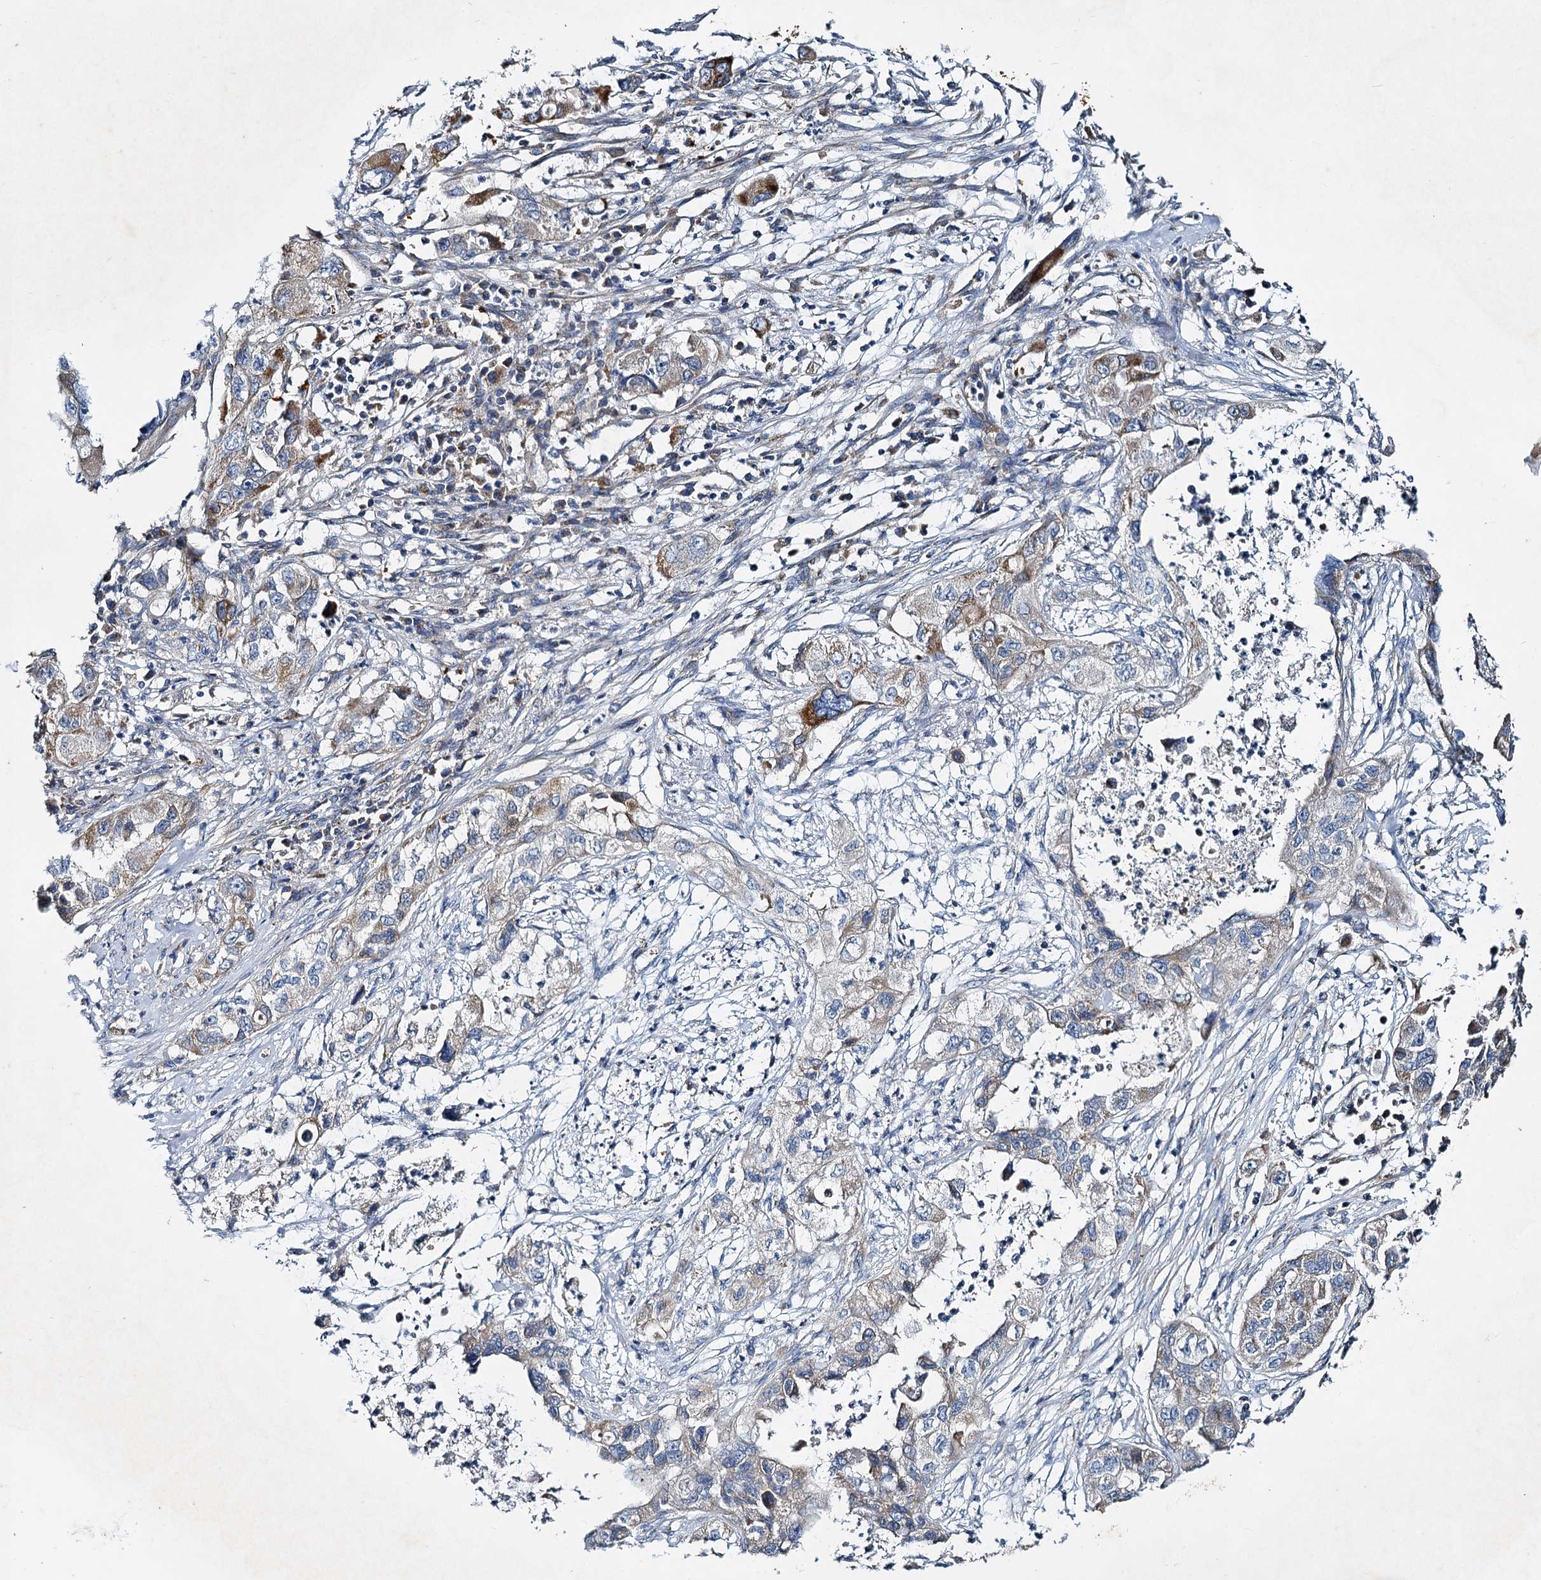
{"staining": {"intensity": "moderate", "quantity": "<25%", "location": "cytoplasmic/membranous"}, "tissue": "pancreatic cancer", "cell_type": "Tumor cells", "image_type": "cancer", "snomed": [{"axis": "morphology", "description": "Adenocarcinoma, NOS"}, {"axis": "topography", "description": "Pancreas"}], "caption": "A high-resolution image shows IHC staining of pancreatic cancer (adenocarcinoma), which displays moderate cytoplasmic/membranous positivity in approximately <25% of tumor cells.", "gene": "BCS1L", "patient": {"sex": "female", "age": 78}}